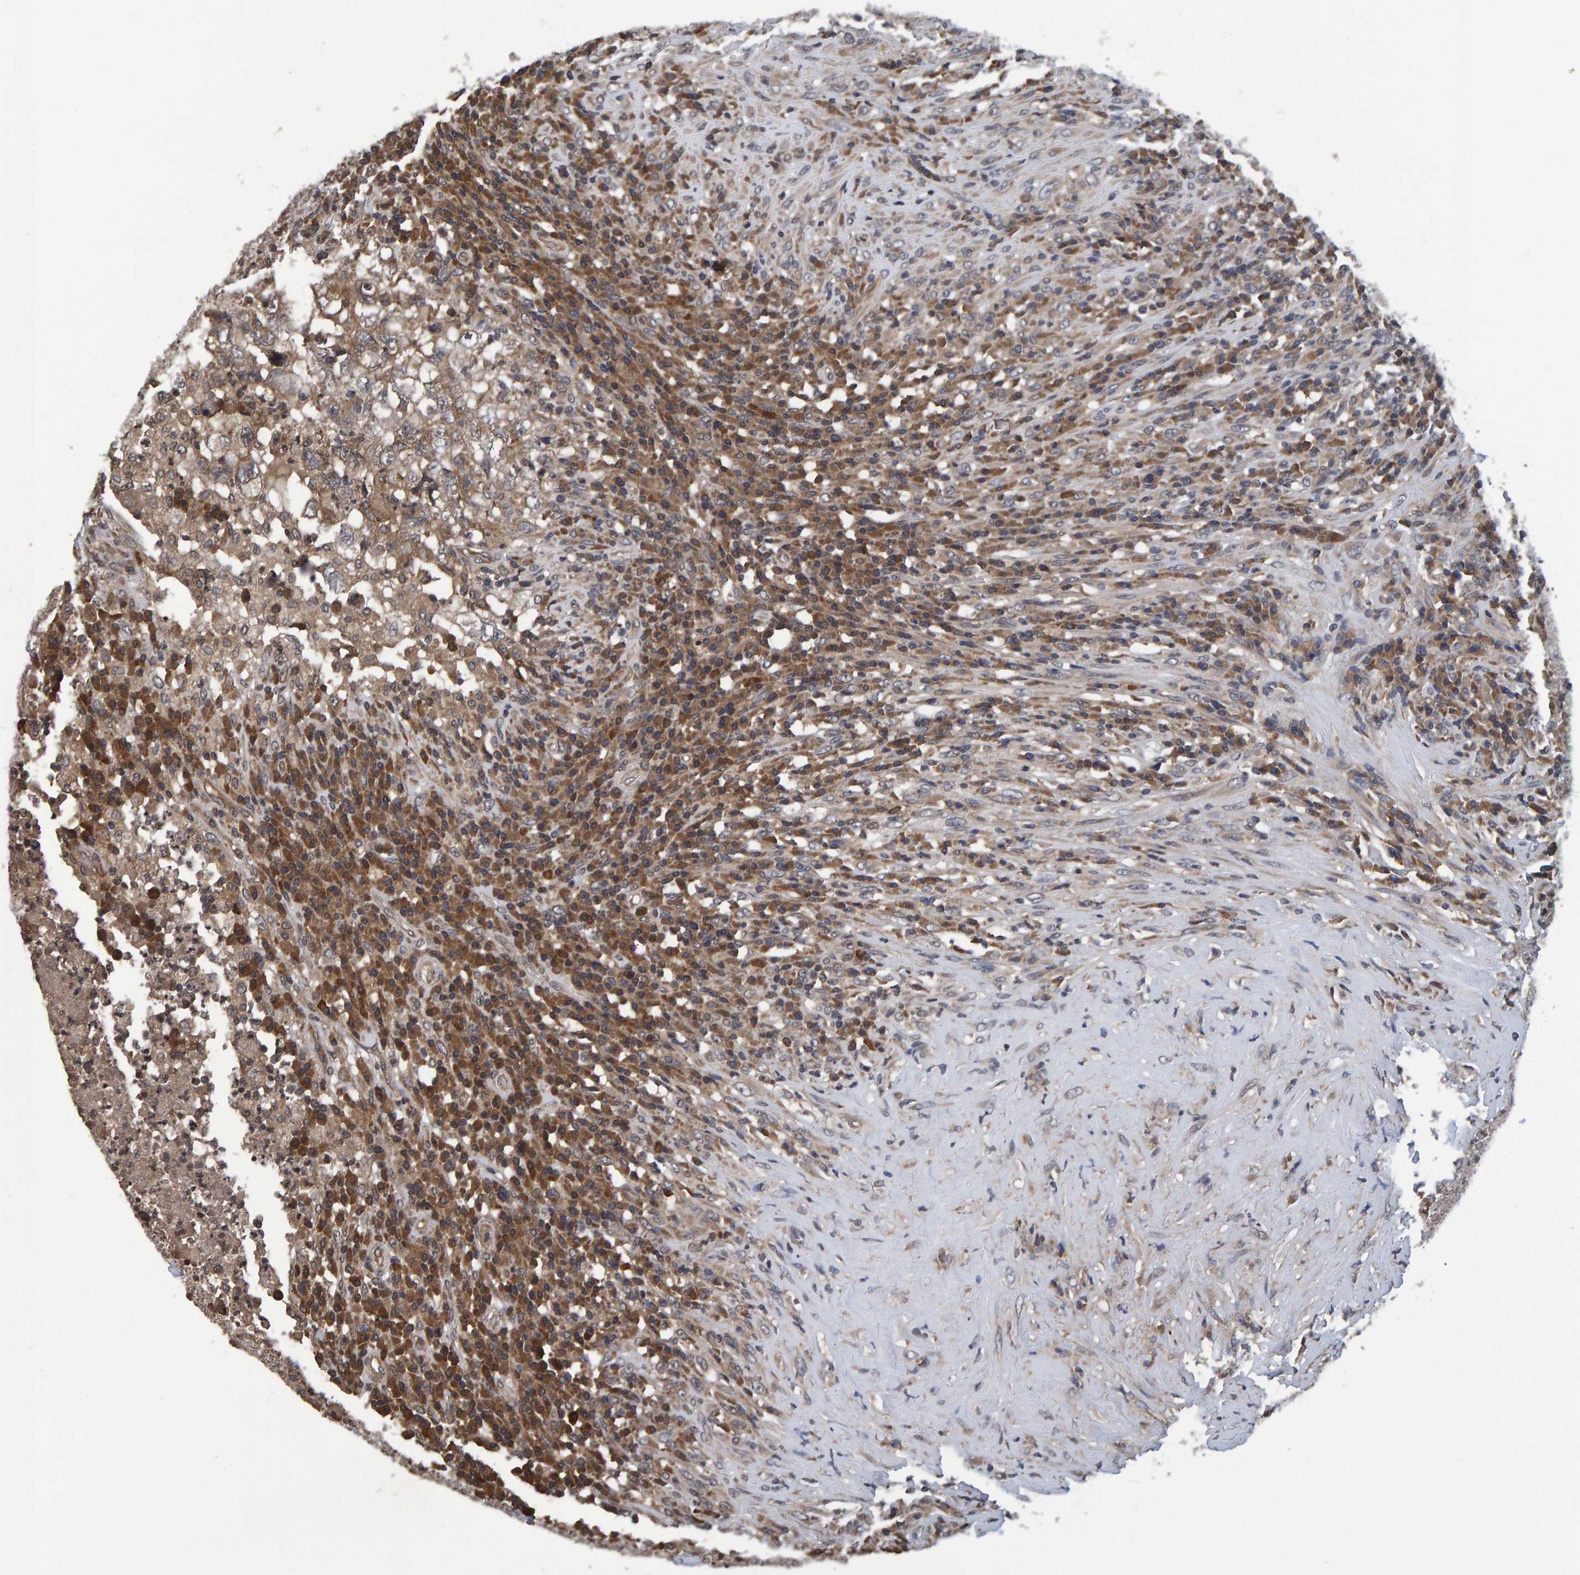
{"staining": {"intensity": "moderate", "quantity": ">75%", "location": "cytoplasmic/membranous"}, "tissue": "testis cancer", "cell_type": "Tumor cells", "image_type": "cancer", "snomed": [{"axis": "morphology", "description": "Necrosis, NOS"}, {"axis": "morphology", "description": "Carcinoma, Embryonal, NOS"}, {"axis": "topography", "description": "Testis"}], "caption": "Testis cancer stained with a brown dye exhibits moderate cytoplasmic/membranous positive positivity in about >75% of tumor cells.", "gene": "GAB2", "patient": {"sex": "male", "age": 19}}